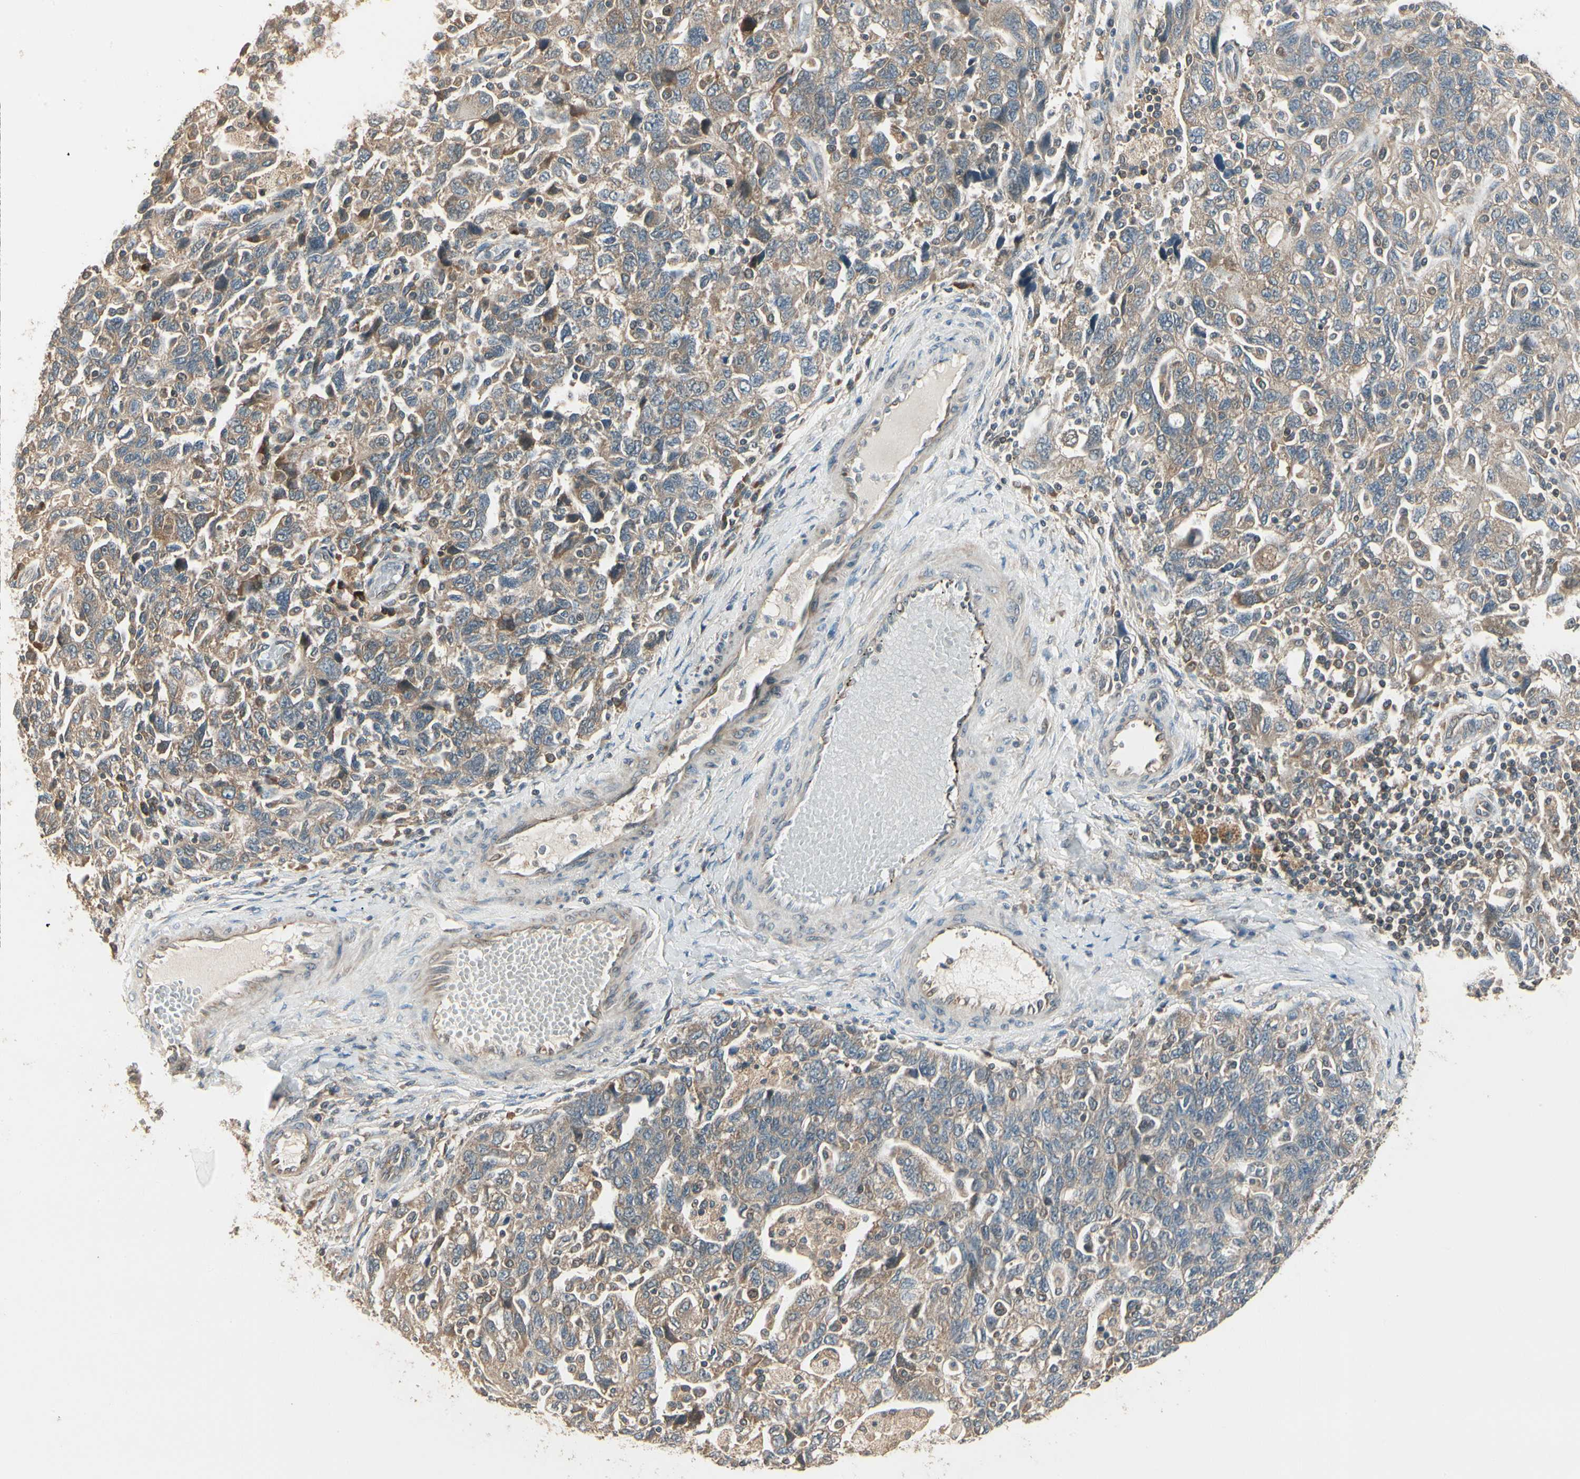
{"staining": {"intensity": "moderate", "quantity": ">75%", "location": "cytoplasmic/membranous"}, "tissue": "ovarian cancer", "cell_type": "Tumor cells", "image_type": "cancer", "snomed": [{"axis": "morphology", "description": "Carcinoma, NOS"}, {"axis": "morphology", "description": "Cystadenocarcinoma, serous, NOS"}, {"axis": "topography", "description": "Ovary"}], "caption": "Ovarian cancer (carcinoma) tissue reveals moderate cytoplasmic/membranous staining in about >75% of tumor cells, visualized by immunohistochemistry. (DAB IHC with brightfield microscopy, high magnification).", "gene": "CCT7", "patient": {"sex": "female", "age": 69}}